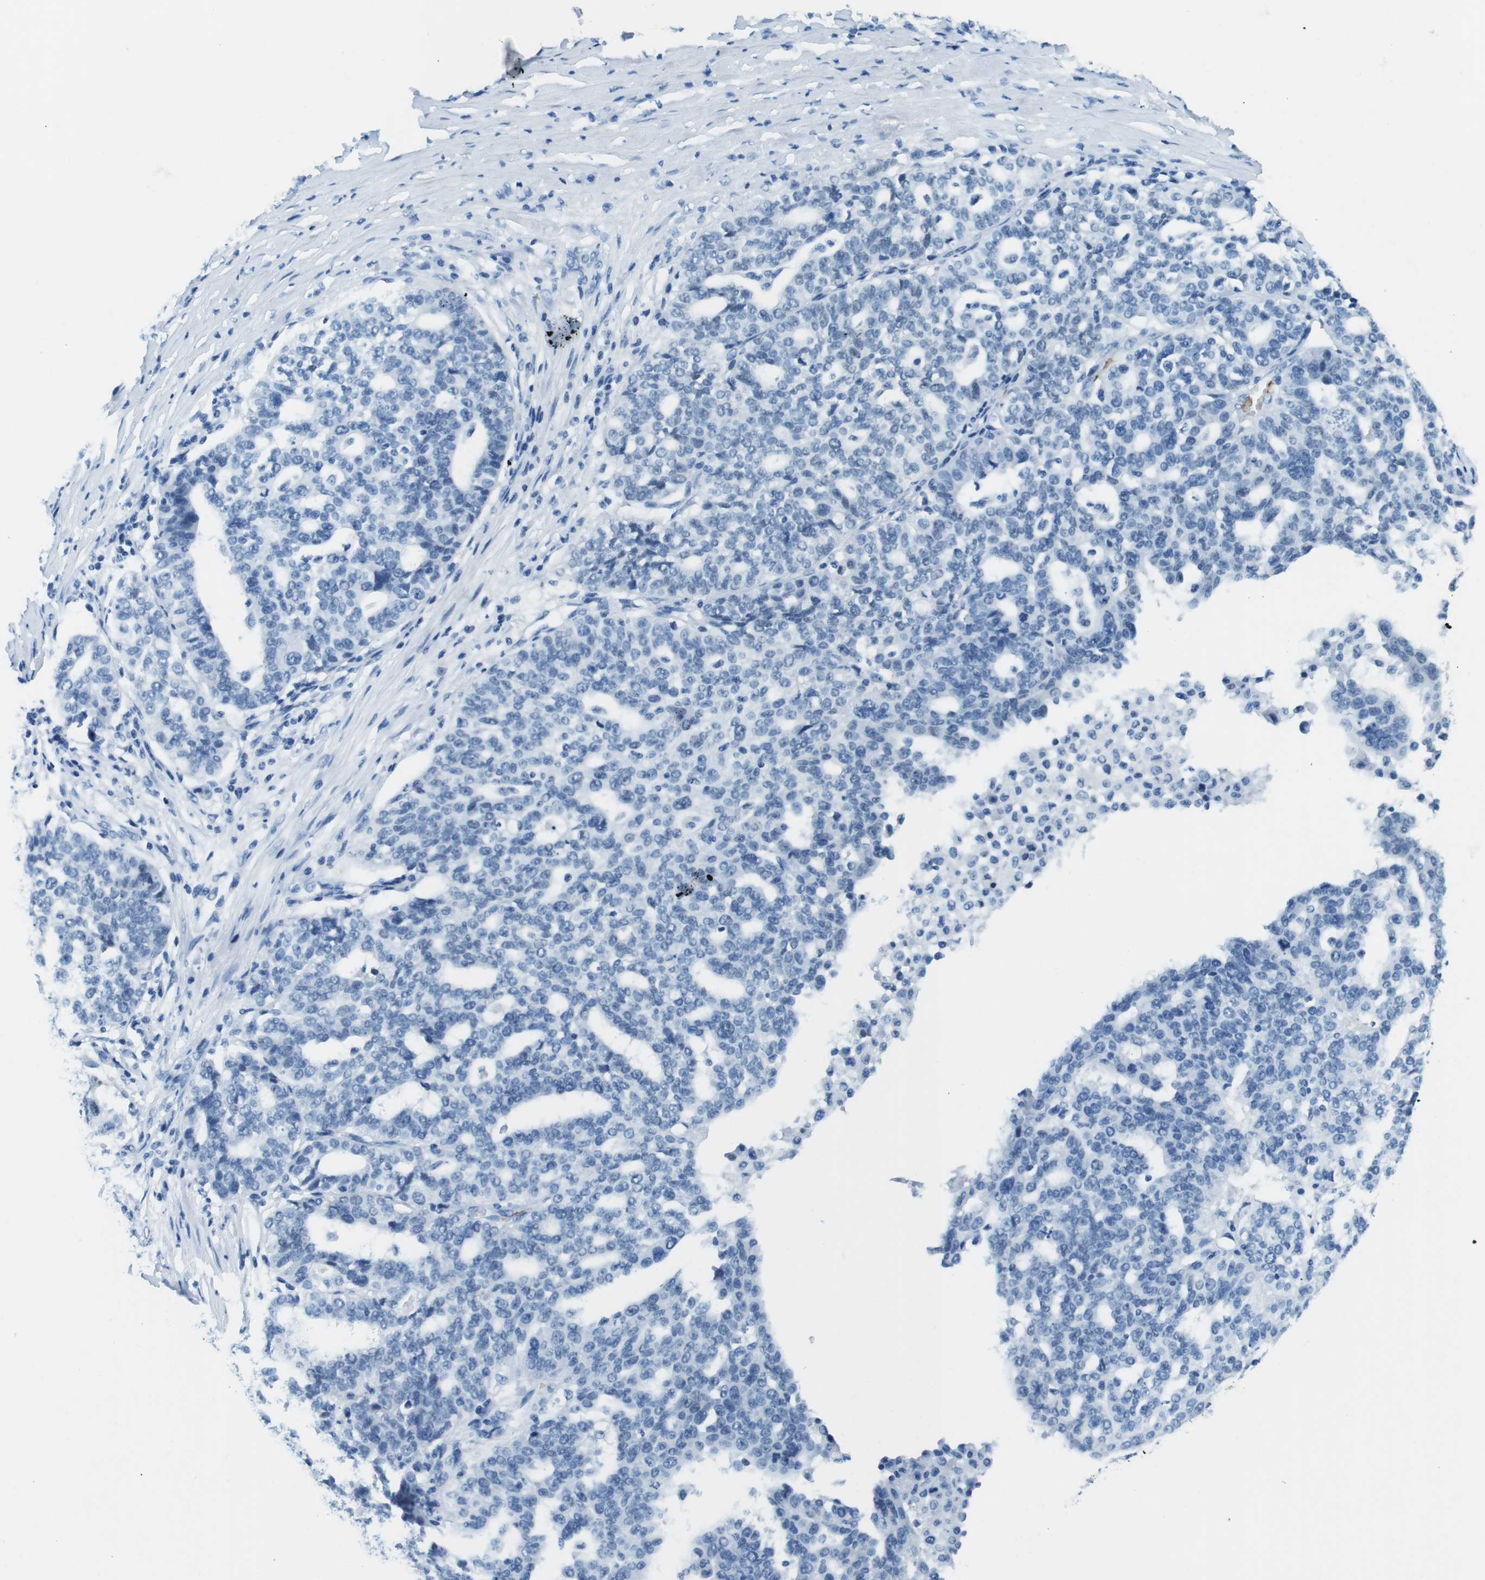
{"staining": {"intensity": "negative", "quantity": "none", "location": "none"}, "tissue": "ovarian cancer", "cell_type": "Tumor cells", "image_type": "cancer", "snomed": [{"axis": "morphology", "description": "Cystadenocarcinoma, serous, NOS"}, {"axis": "topography", "description": "Ovary"}], "caption": "Tumor cells show no significant protein expression in ovarian cancer (serous cystadenocarcinoma).", "gene": "TFAP2C", "patient": {"sex": "female", "age": 59}}